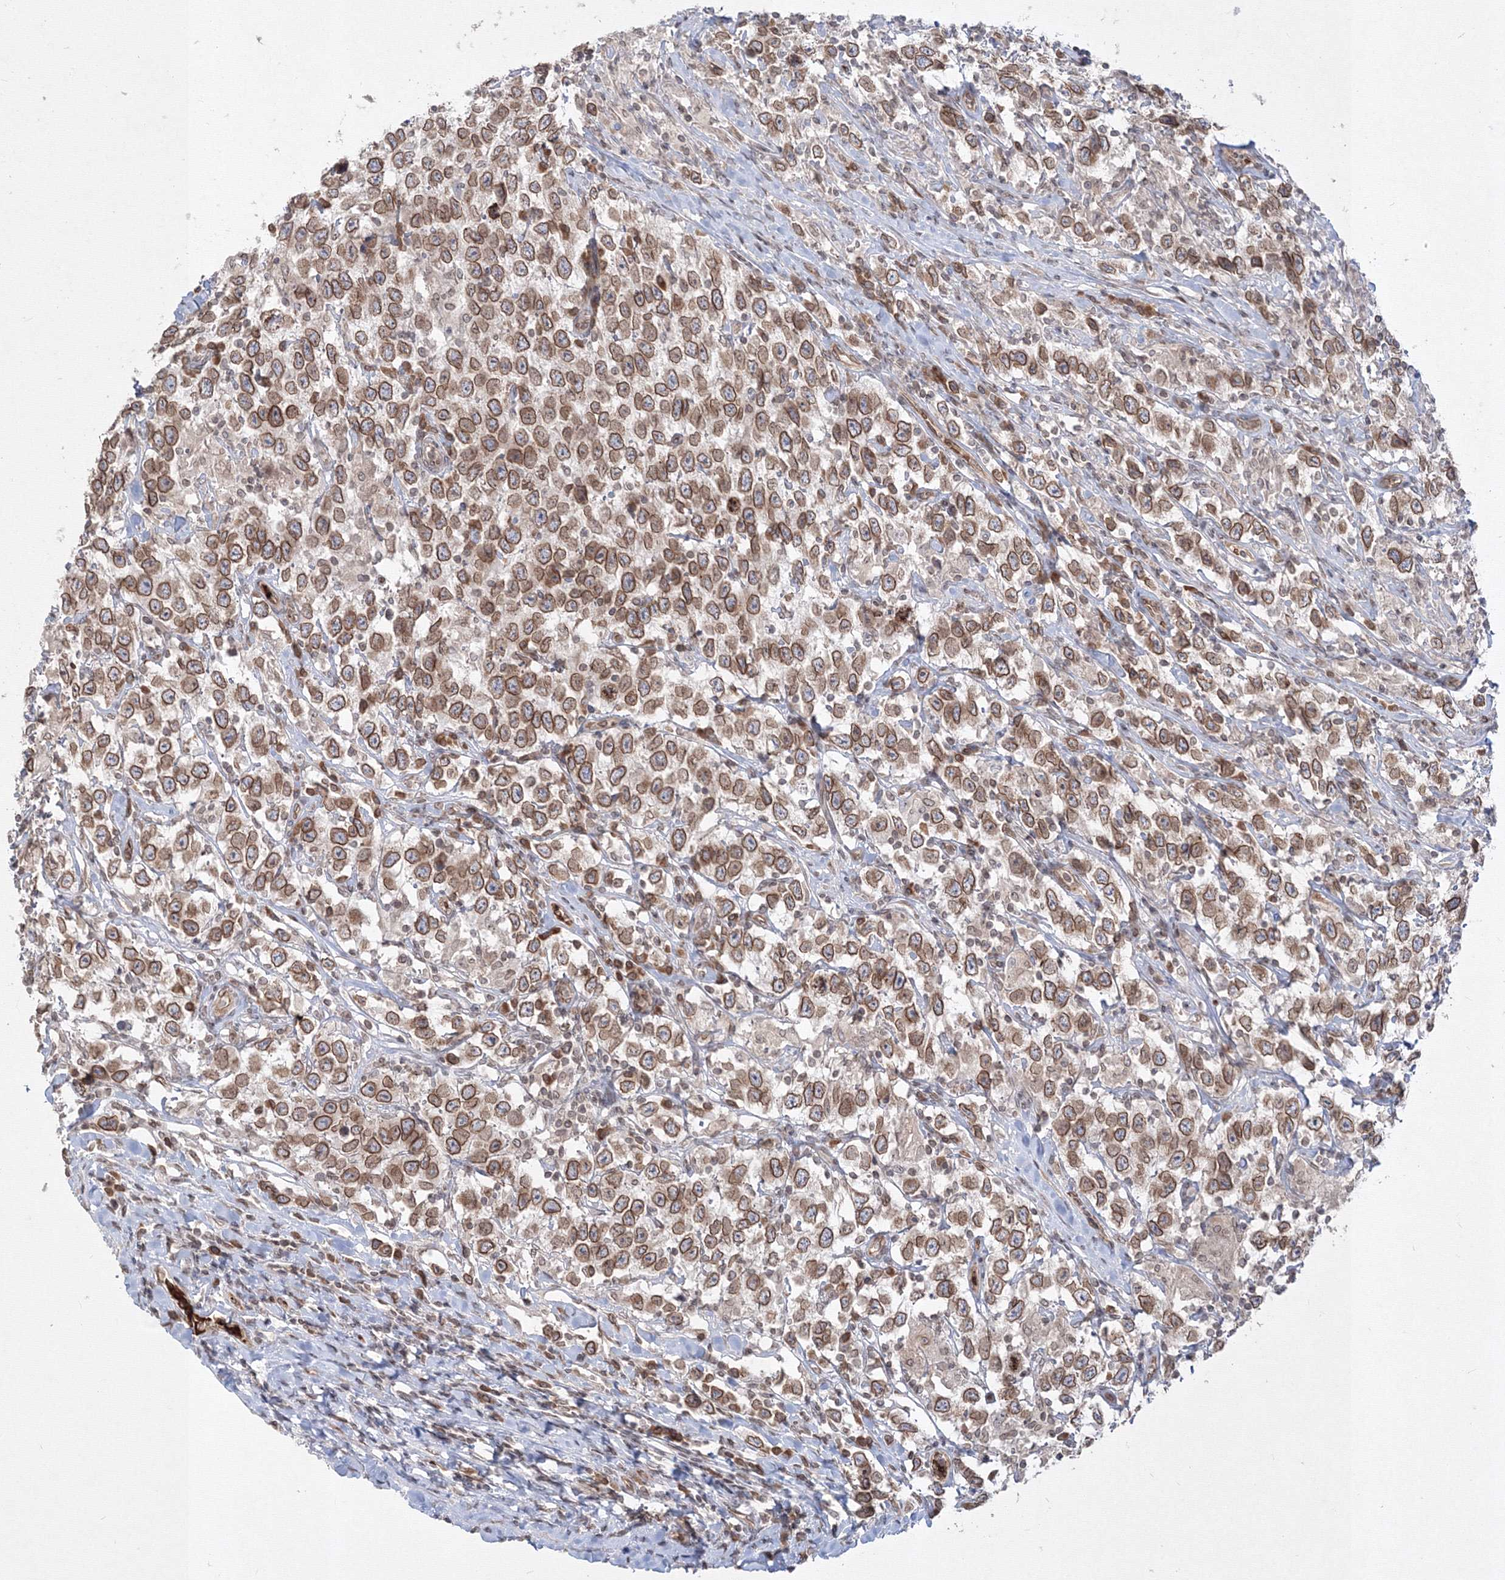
{"staining": {"intensity": "moderate", "quantity": ">75%", "location": "cytoplasmic/membranous,nuclear"}, "tissue": "testis cancer", "cell_type": "Tumor cells", "image_type": "cancer", "snomed": [{"axis": "morphology", "description": "Seminoma, NOS"}, {"axis": "topography", "description": "Testis"}], "caption": "Testis seminoma stained with immunohistochemistry (IHC) displays moderate cytoplasmic/membranous and nuclear staining in approximately >75% of tumor cells.", "gene": "DNAJB2", "patient": {"sex": "male", "age": 41}}